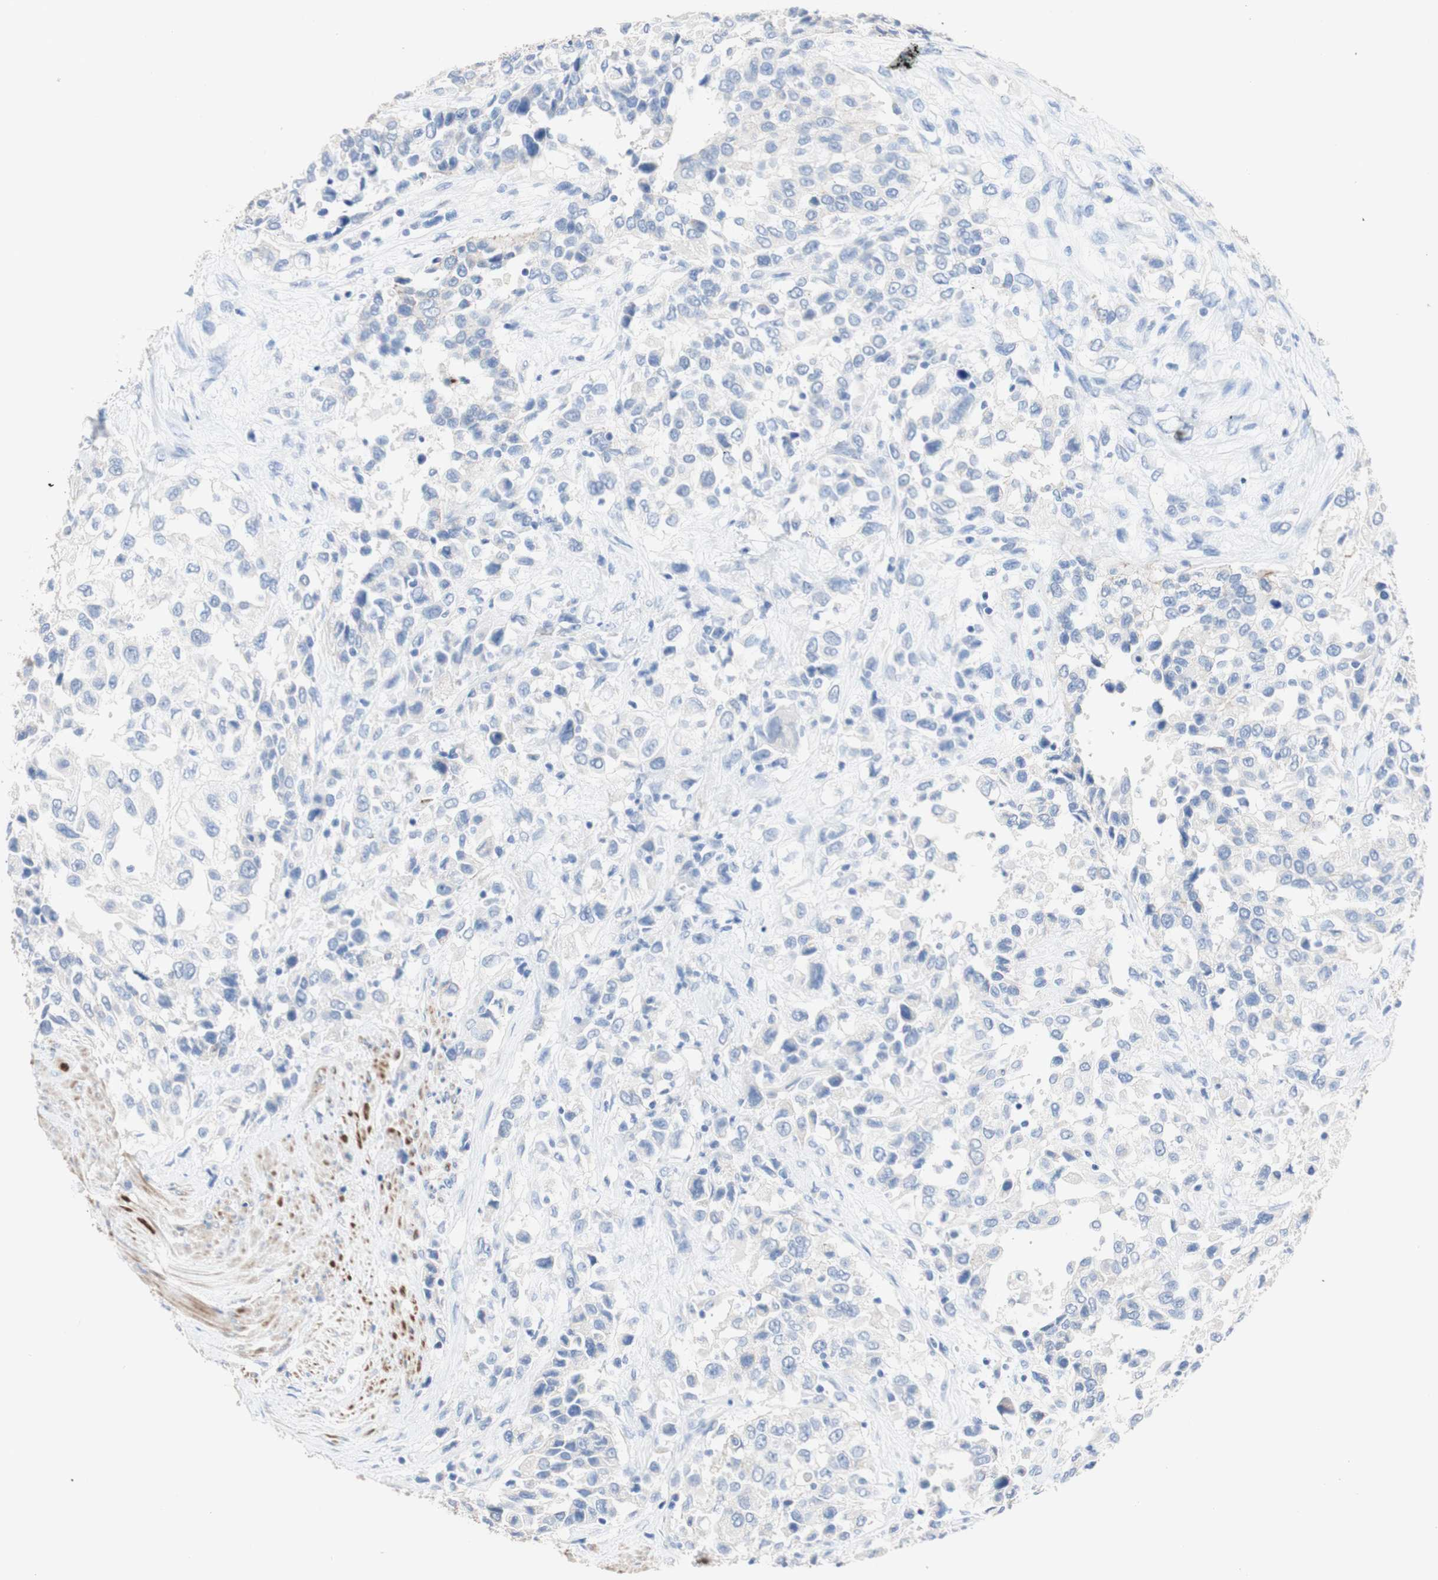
{"staining": {"intensity": "negative", "quantity": "none", "location": "none"}, "tissue": "urothelial cancer", "cell_type": "Tumor cells", "image_type": "cancer", "snomed": [{"axis": "morphology", "description": "Urothelial carcinoma, High grade"}, {"axis": "topography", "description": "Urinary bladder"}], "caption": "High magnification brightfield microscopy of high-grade urothelial carcinoma stained with DAB (brown) and counterstained with hematoxylin (blue): tumor cells show no significant staining.", "gene": "DSC2", "patient": {"sex": "female", "age": 80}}